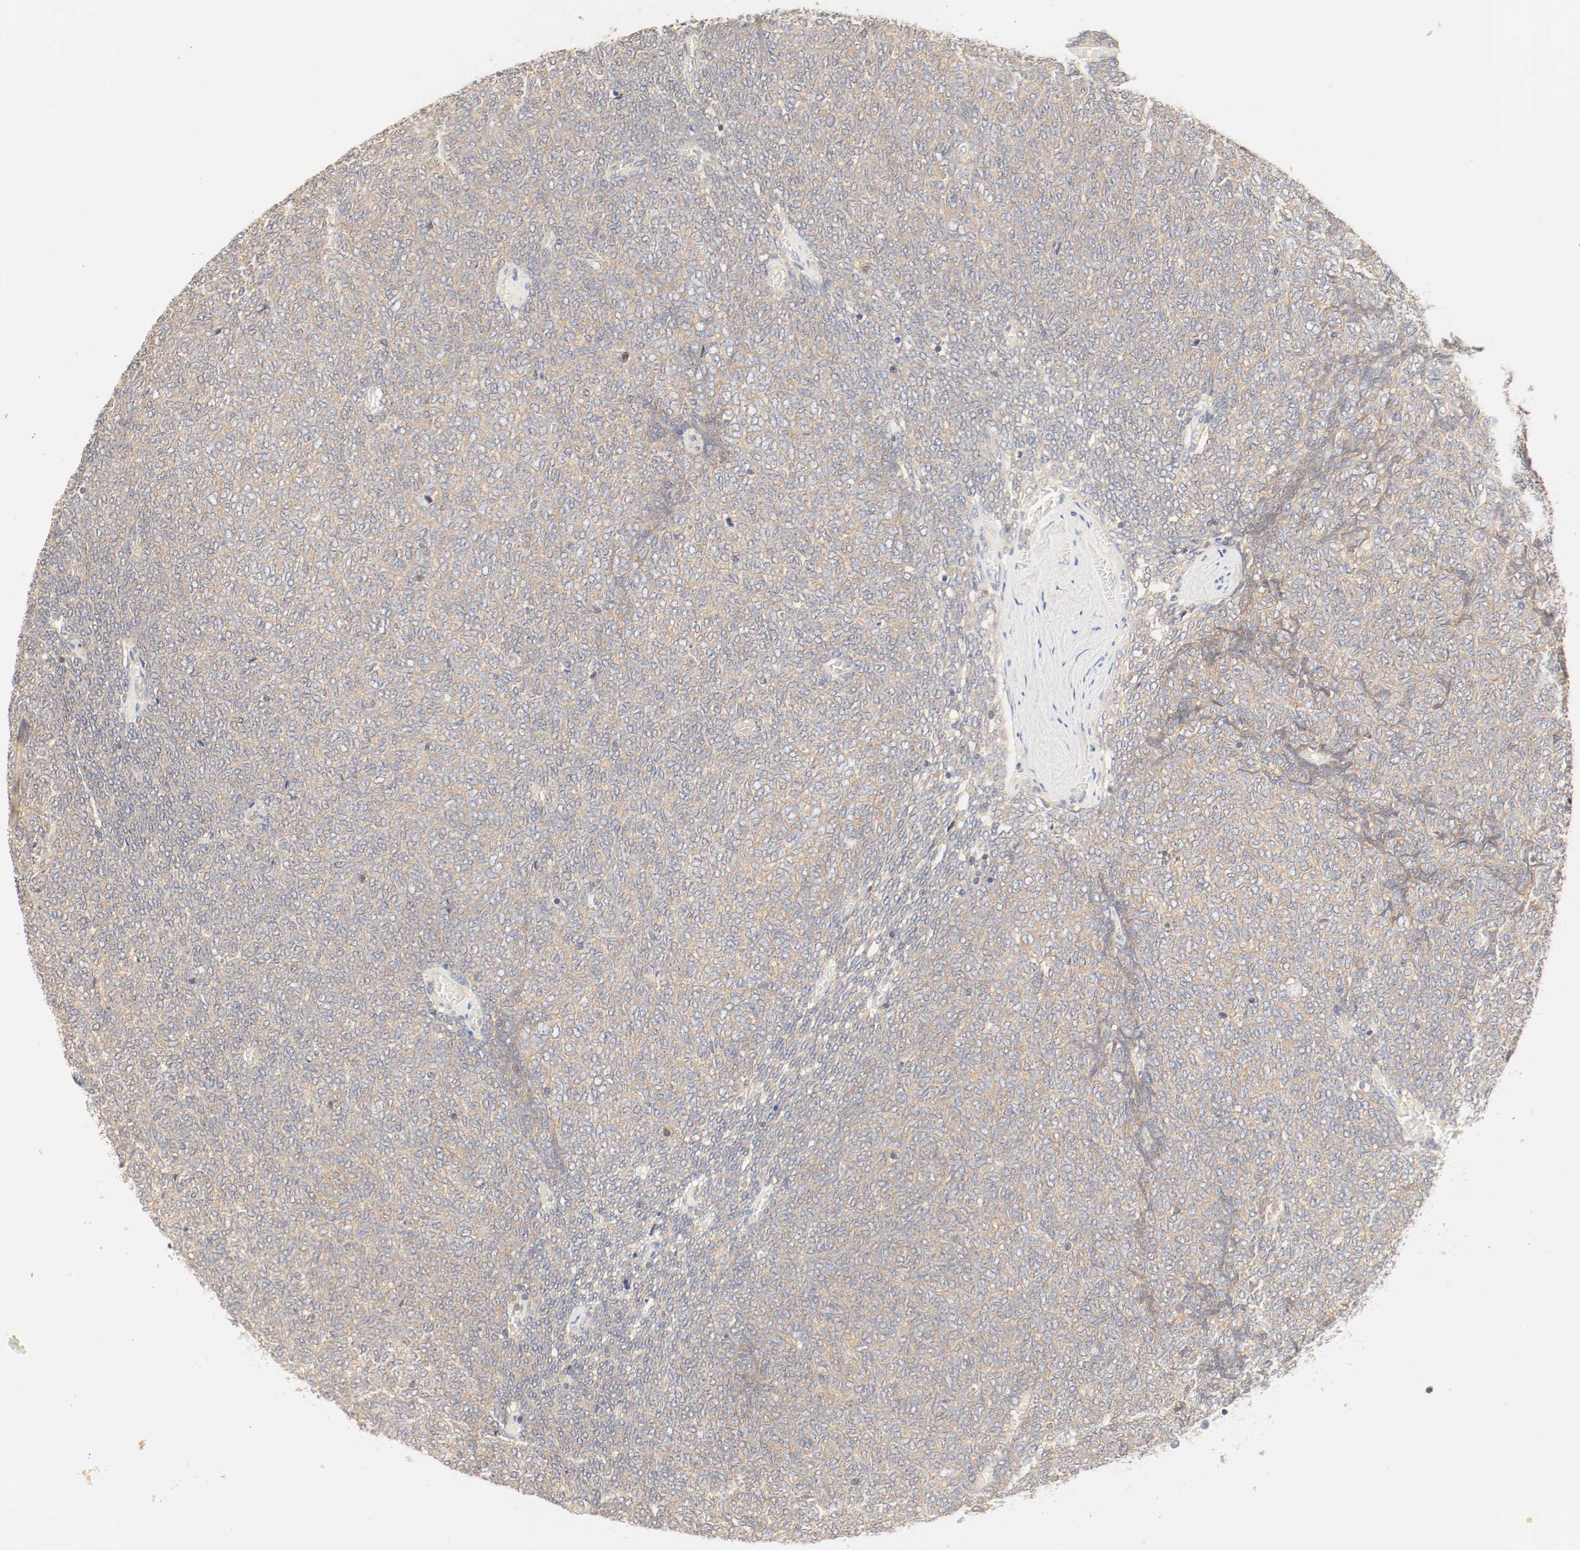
{"staining": {"intensity": "moderate", "quantity": ">75%", "location": "cytoplasmic/membranous"}, "tissue": "renal cancer", "cell_type": "Tumor cells", "image_type": "cancer", "snomed": [{"axis": "morphology", "description": "Neoplasm, malignant, NOS"}, {"axis": "topography", "description": "Kidney"}], "caption": "The micrograph shows a brown stain indicating the presence of a protein in the cytoplasmic/membranous of tumor cells in neoplasm (malignant) (renal).", "gene": "GIT1", "patient": {"sex": "male", "age": 28}}